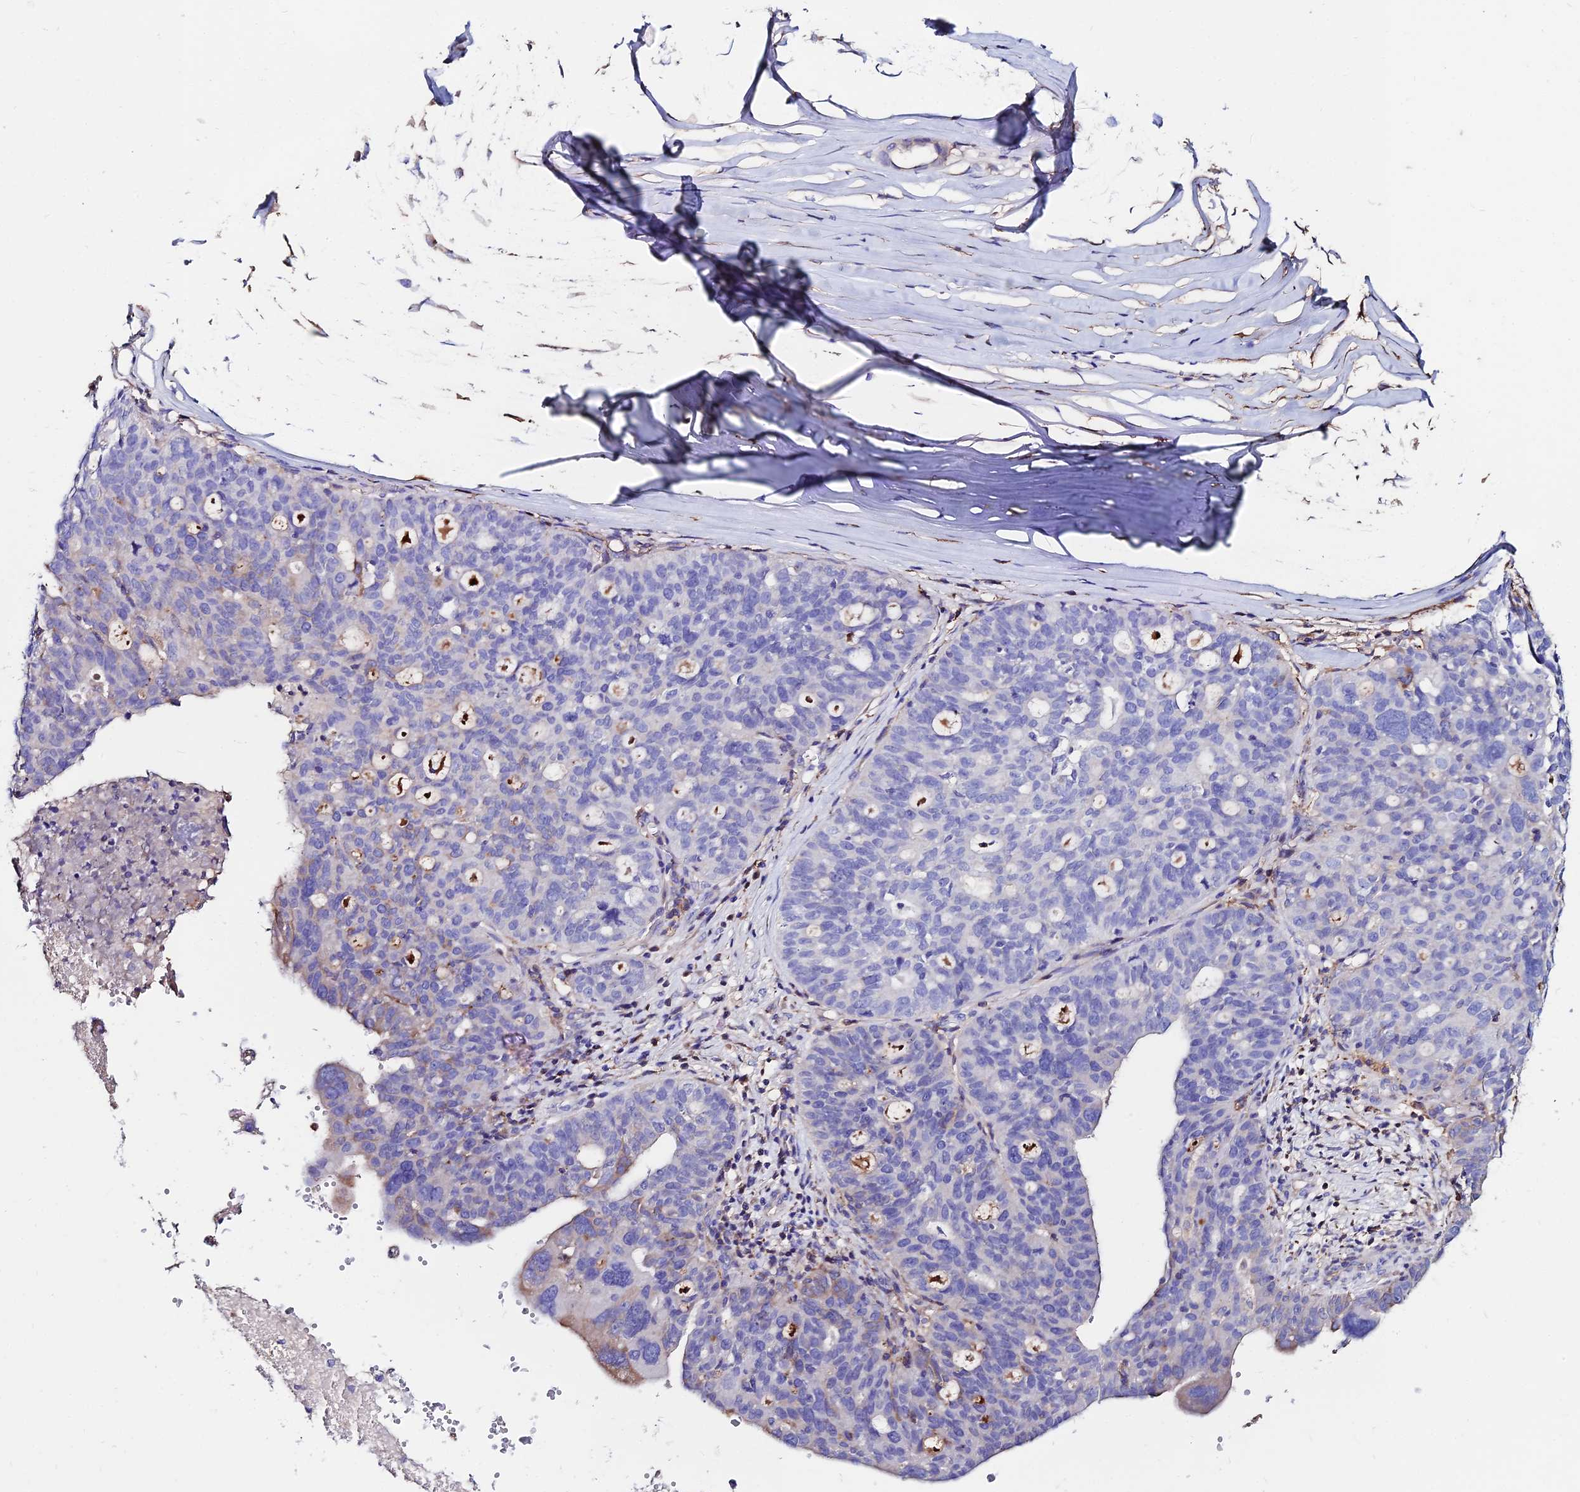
{"staining": {"intensity": "negative", "quantity": "none", "location": "none"}, "tissue": "ovarian cancer", "cell_type": "Tumor cells", "image_type": "cancer", "snomed": [{"axis": "morphology", "description": "Cystadenocarcinoma, serous, NOS"}, {"axis": "topography", "description": "Ovary"}], "caption": "Immunohistochemistry (IHC) micrograph of neoplastic tissue: ovarian serous cystadenocarcinoma stained with DAB exhibits no significant protein staining in tumor cells.", "gene": "SLC25A16", "patient": {"sex": "female", "age": 59}}